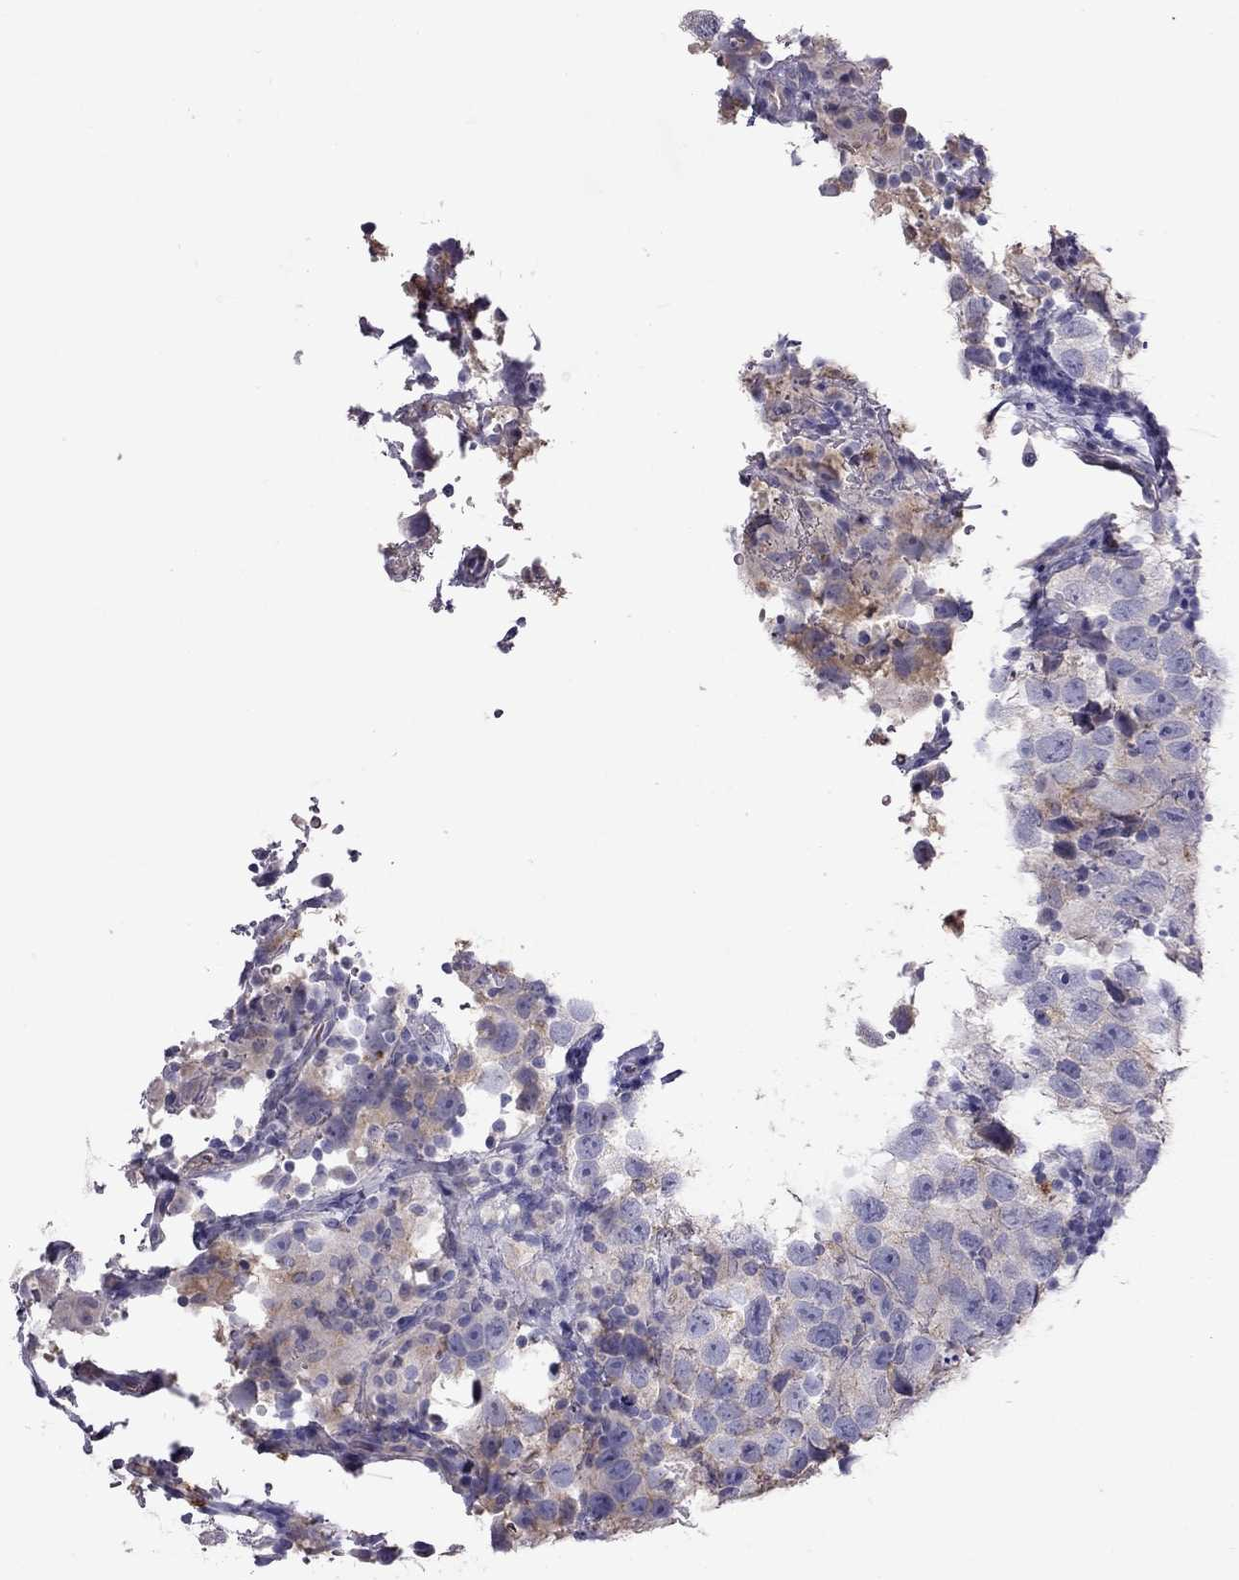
{"staining": {"intensity": "weak", "quantity": "25%-75%", "location": "cytoplasmic/membranous"}, "tissue": "testis cancer", "cell_type": "Tumor cells", "image_type": "cancer", "snomed": [{"axis": "morphology", "description": "Seminoma, NOS"}, {"axis": "topography", "description": "Testis"}], "caption": "Immunohistochemistry (IHC) photomicrograph of human testis cancer (seminoma) stained for a protein (brown), which shows low levels of weak cytoplasmic/membranous expression in approximately 25%-75% of tumor cells.", "gene": "STOML3", "patient": {"sex": "male", "age": 26}}